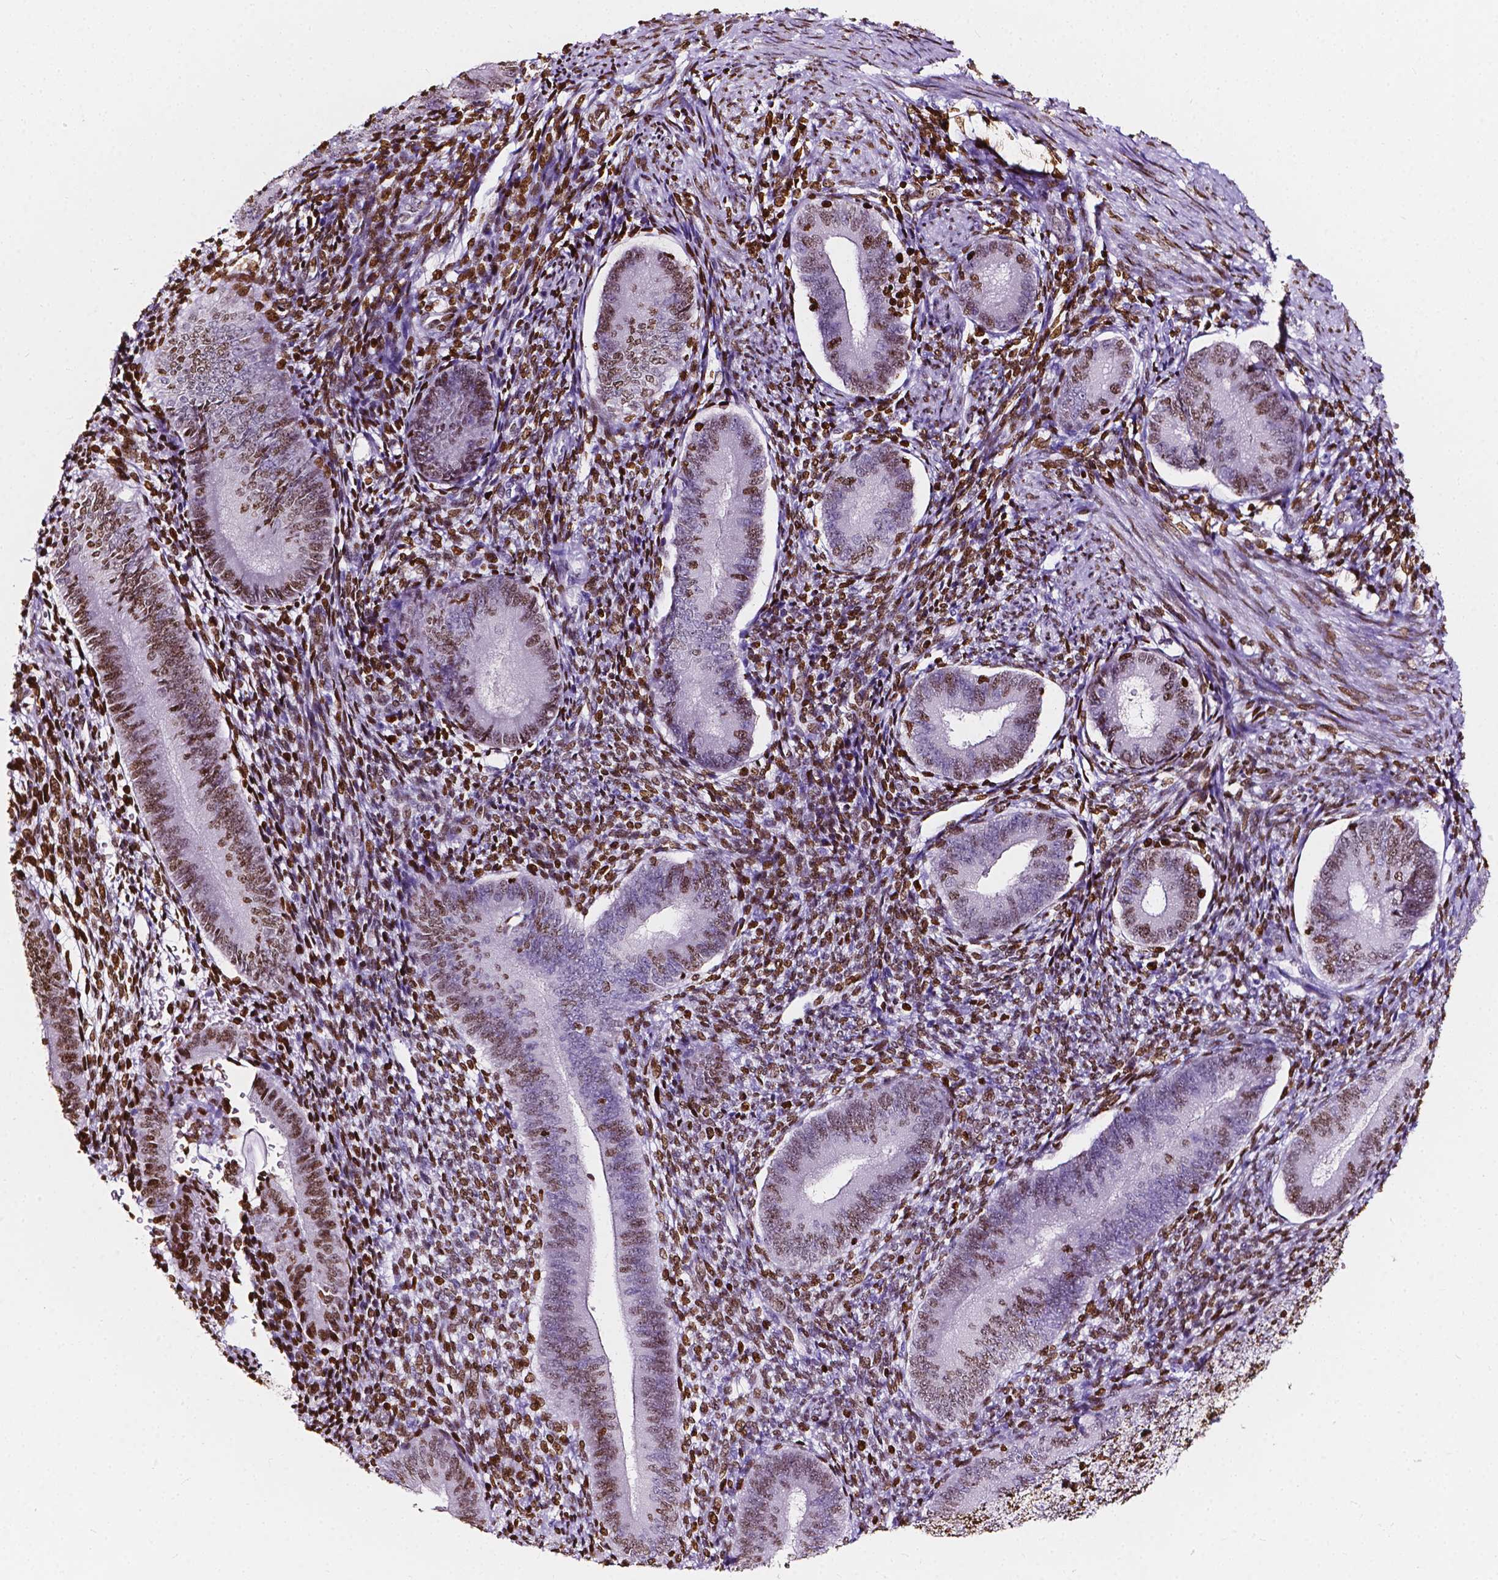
{"staining": {"intensity": "strong", "quantity": ">75%", "location": "nuclear"}, "tissue": "endometrium", "cell_type": "Cells in endometrial stroma", "image_type": "normal", "snomed": [{"axis": "morphology", "description": "Normal tissue, NOS"}, {"axis": "topography", "description": "Endometrium"}], "caption": "Brown immunohistochemical staining in unremarkable human endometrium exhibits strong nuclear staining in approximately >75% of cells in endometrial stroma.", "gene": "CBY3", "patient": {"sex": "female", "age": 39}}